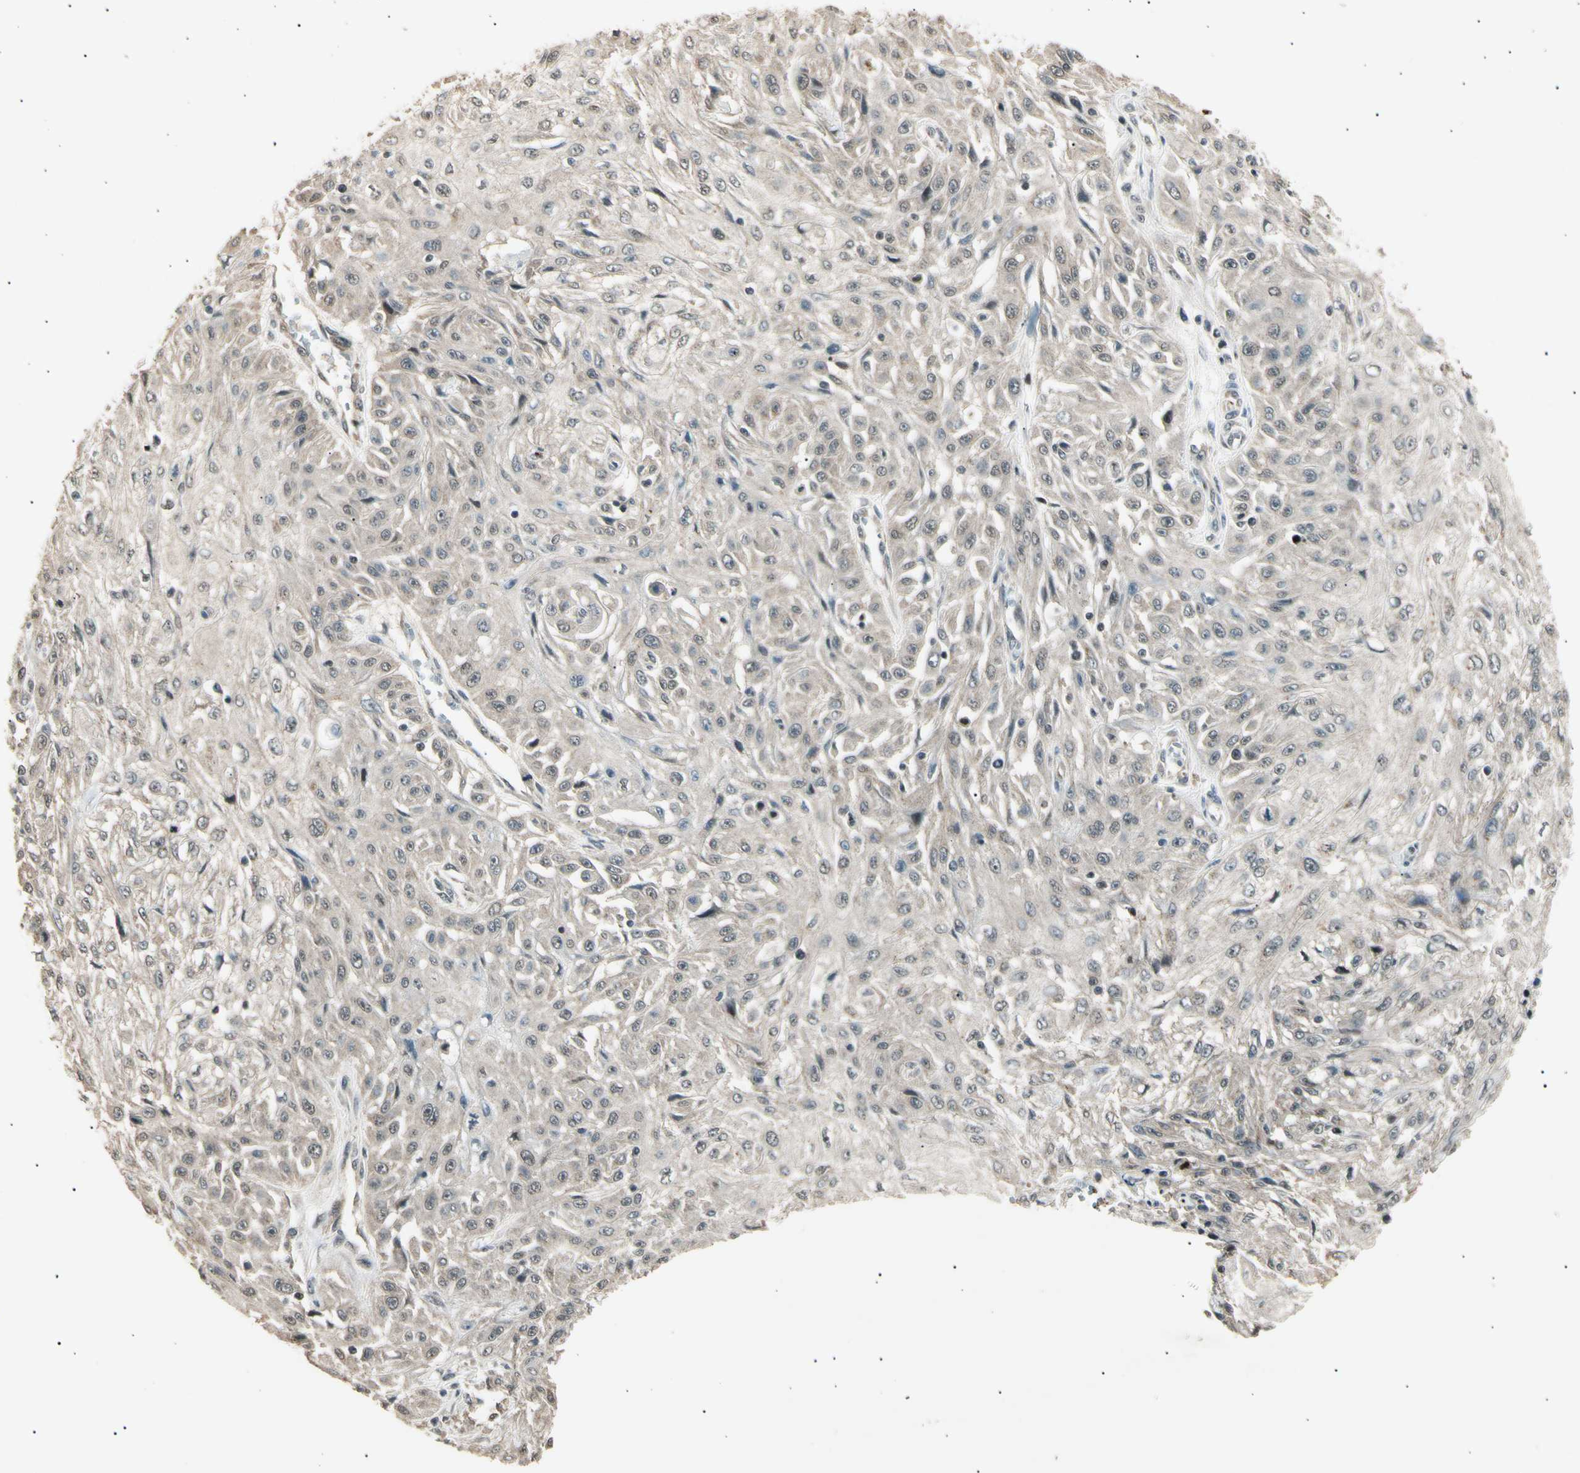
{"staining": {"intensity": "weak", "quantity": ">75%", "location": "cytoplasmic/membranous"}, "tissue": "skin cancer", "cell_type": "Tumor cells", "image_type": "cancer", "snomed": [{"axis": "morphology", "description": "Squamous cell carcinoma, NOS"}, {"axis": "morphology", "description": "Squamous cell carcinoma, metastatic, NOS"}, {"axis": "topography", "description": "Skin"}, {"axis": "topography", "description": "Lymph node"}], "caption": "Protein expression by IHC reveals weak cytoplasmic/membranous expression in approximately >75% of tumor cells in skin cancer.", "gene": "NUAK2", "patient": {"sex": "male", "age": 75}}